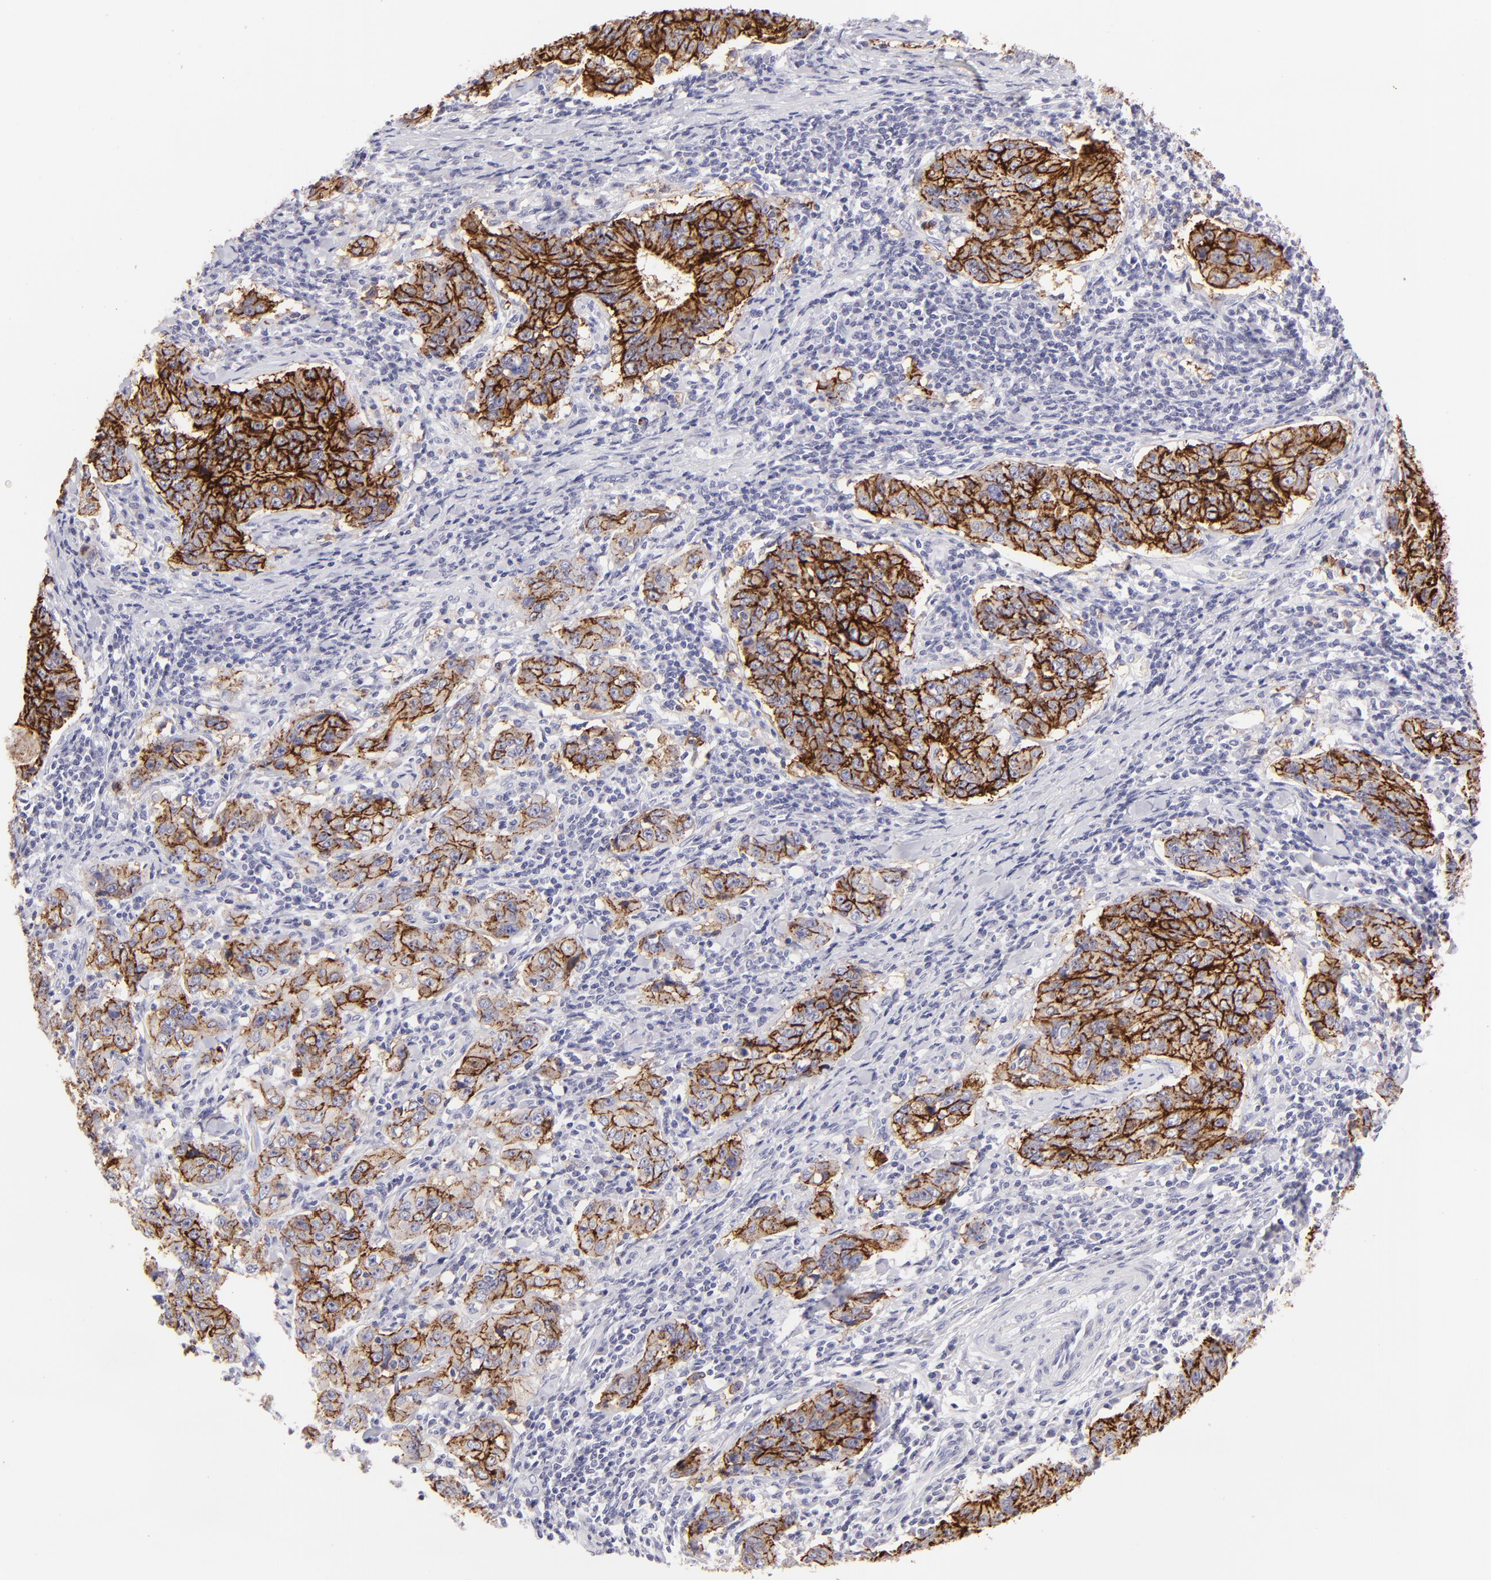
{"staining": {"intensity": "moderate", "quantity": ">75%", "location": "cytoplasmic/membranous"}, "tissue": "stomach cancer", "cell_type": "Tumor cells", "image_type": "cancer", "snomed": [{"axis": "morphology", "description": "Adenocarcinoma, NOS"}, {"axis": "topography", "description": "Esophagus"}, {"axis": "topography", "description": "Stomach"}], "caption": "A micrograph of human stomach cancer stained for a protein exhibits moderate cytoplasmic/membranous brown staining in tumor cells.", "gene": "CLDN4", "patient": {"sex": "male", "age": 74}}